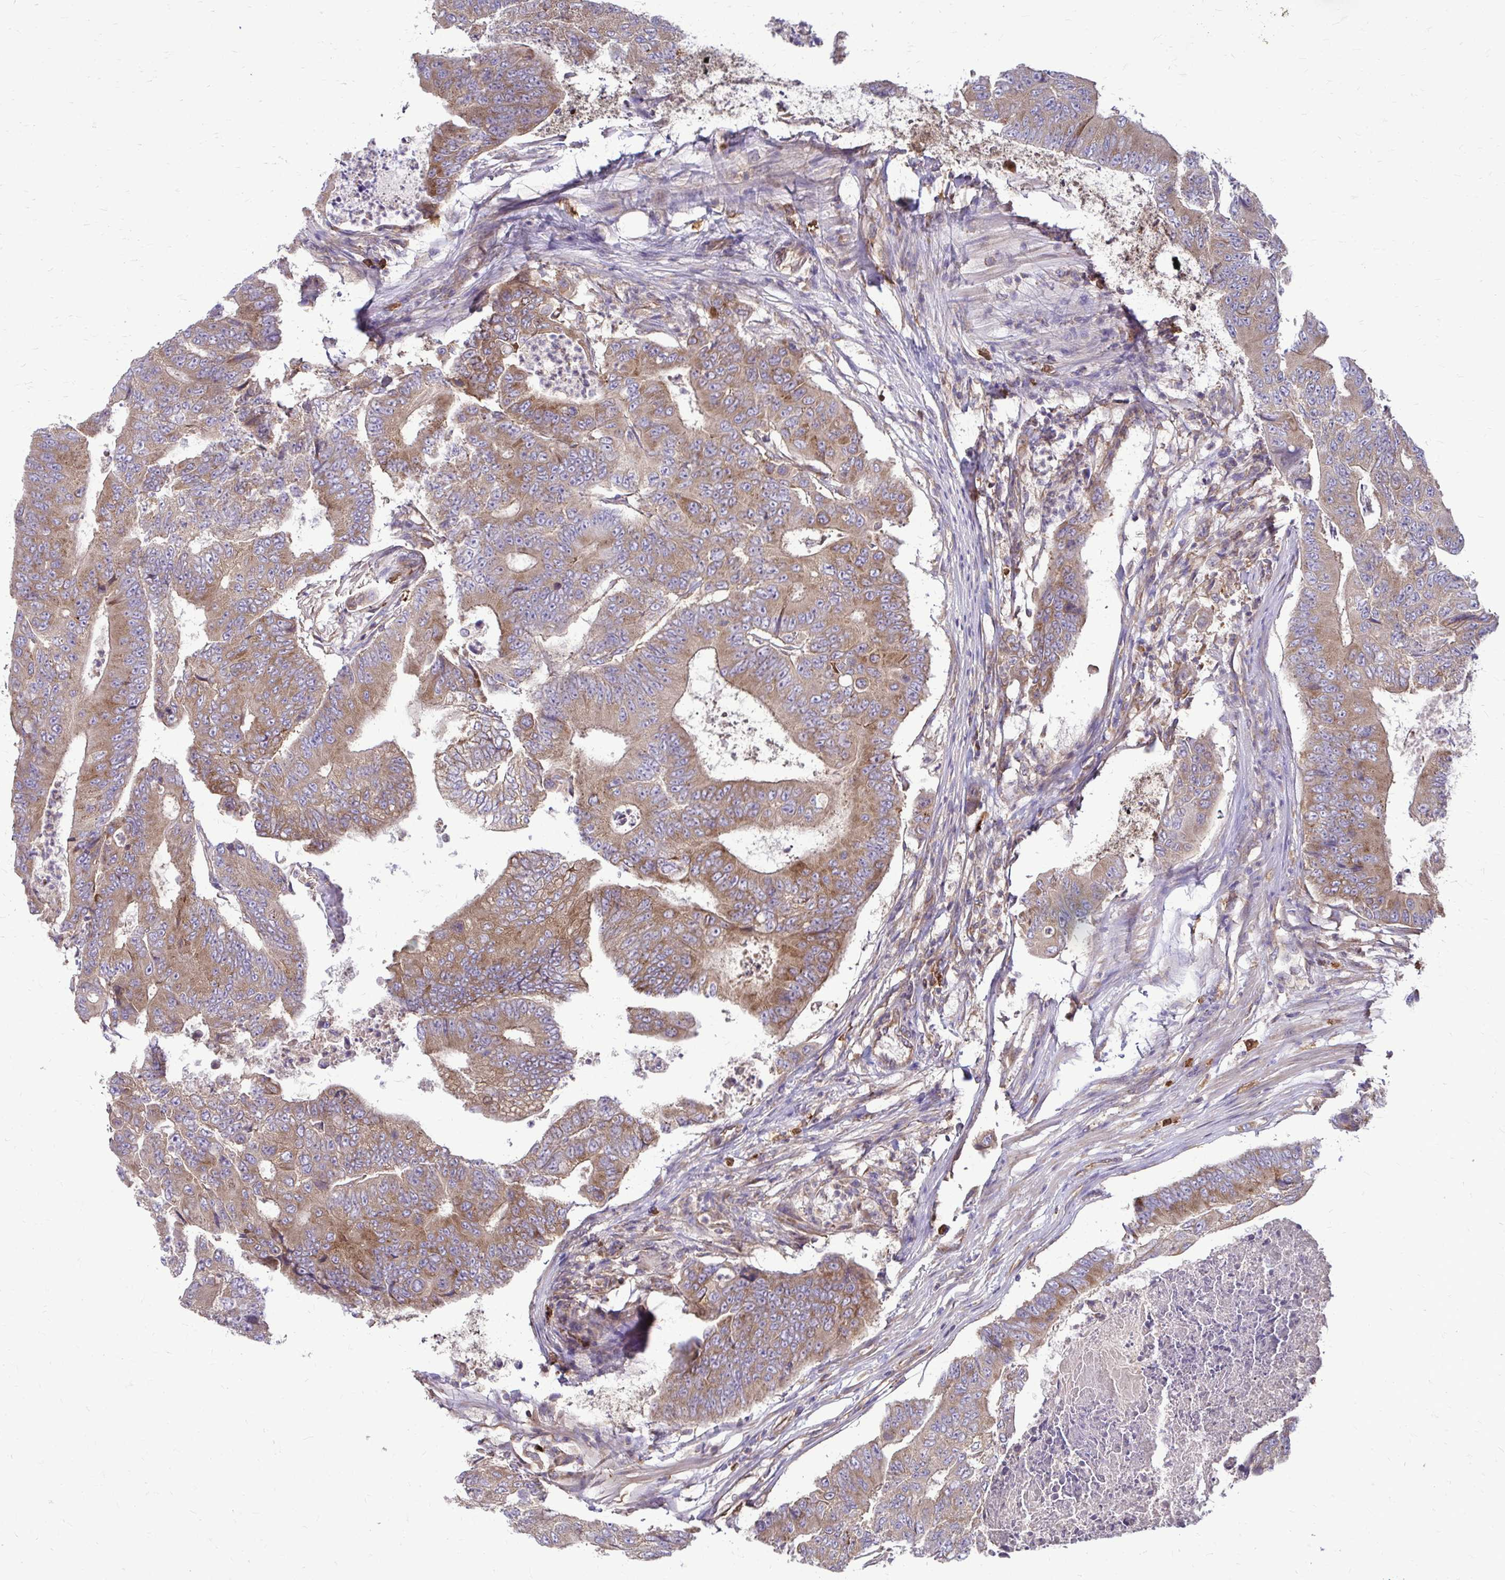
{"staining": {"intensity": "moderate", "quantity": ">75%", "location": "cytoplasmic/membranous"}, "tissue": "colorectal cancer", "cell_type": "Tumor cells", "image_type": "cancer", "snomed": [{"axis": "morphology", "description": "Adenocarcinoma, NOS"}, {"axis": "topography", "description": "Colon"}], "caption": "Tumor cells display medium levels of moderate cytoplasmic/membranous expression in about >75% of cells in colorectal cancer.", "gene": "FMR1", "patient": {"sex": "female", "age": 48}}